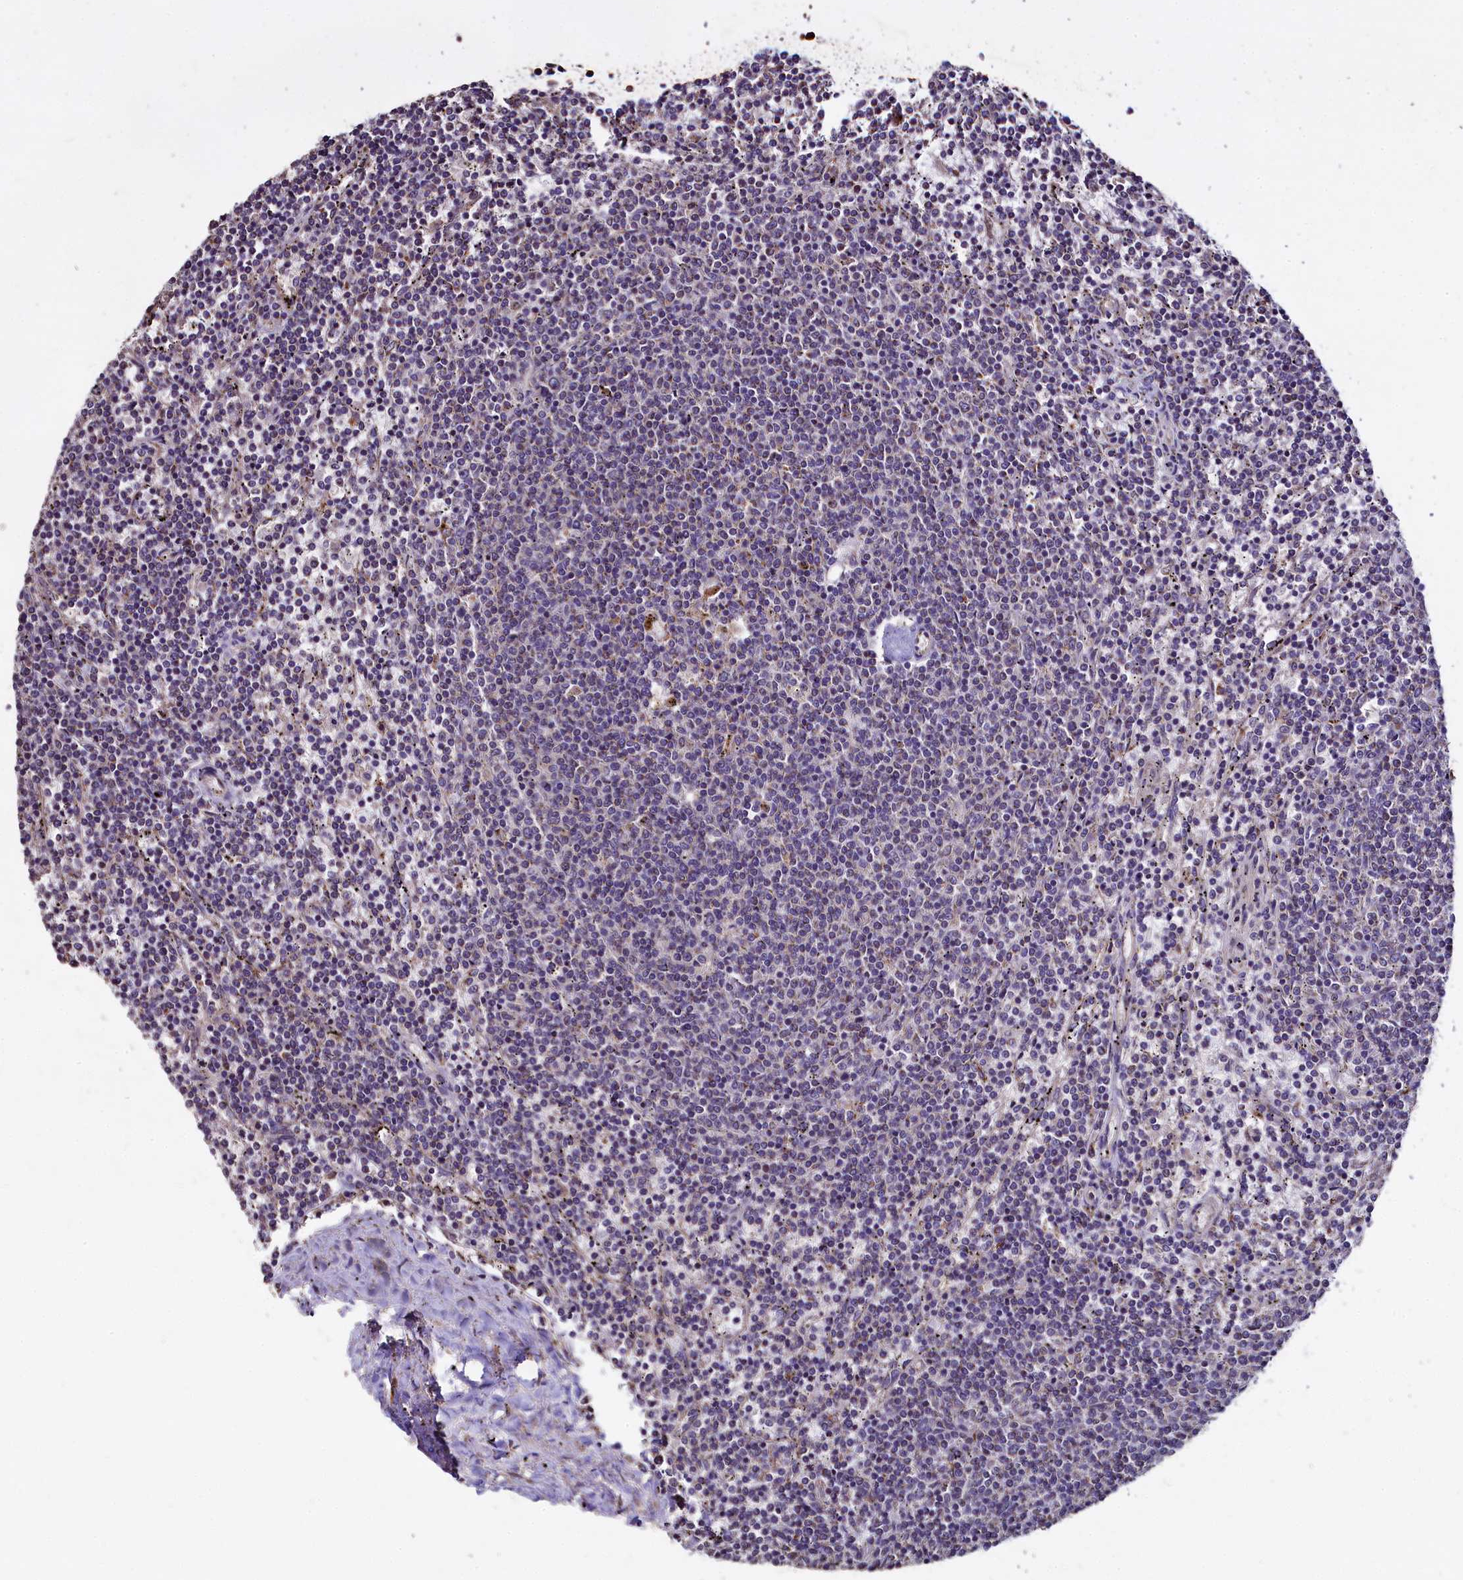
{"staining": {"intensity": "negative", "quantity": "none", "location": "none"}, "tissue": "lymphoma", "cell_type": "Tumor cells", "image_type": "cancer", "snomed": [{"axis": "morphology", "description": "Malignant lymphoma, non-Hodgkin's type, Low grade"}, {"axis": "topography", "description": "Spleen"}], "caption": "Immunohistochemistry (IHC) histopathology image of malignant lymphoma, non-Hodgkin's type (low-grade) stained for a protein (brown), which demonstrates no staining in tumor cells.", "gene": "COQ9", "patient": {"sex": "female", "age": 50}}